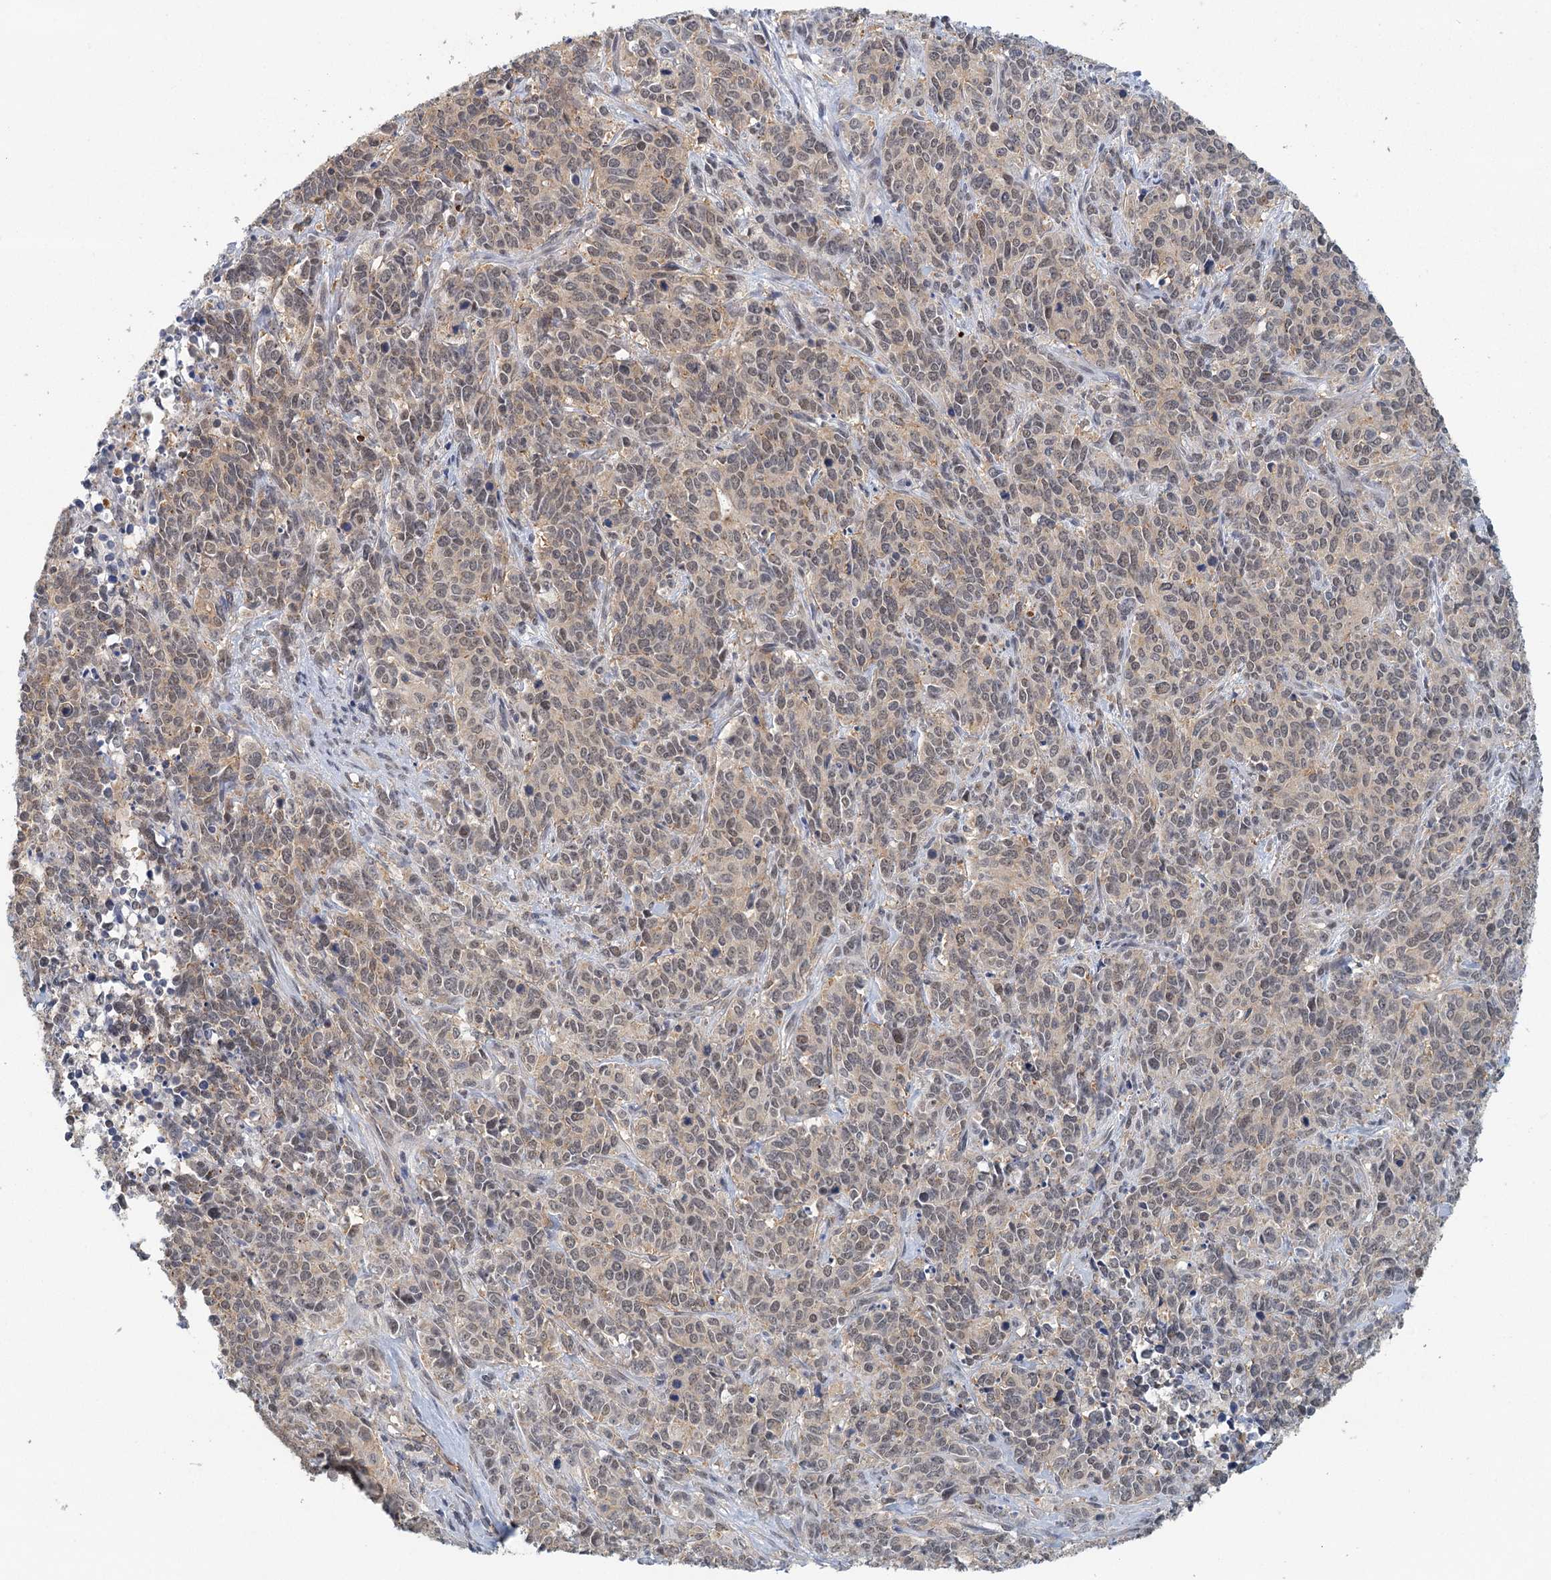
{"staining": {"intensity": "weak", "quantity": "25%-75%", "location": "cytoplasmic/membranous,nuclear"}, "tissue": "cervical cancer", "cell_type": "Tumor cells", "image_type": "cancer", "snomed": [{"axis": "morphology", "description": "Squamous cell carcinoma, NOS"}, {"axis": "topography", "description": "Cervix"}], "caption": "Immunohistochemical staining of squamous cell carcinoma (cervical) shows low levels of weak cytoplasmic/membranous and nuclear protein staining in about 25%-75% of tumor cells.", "gene": "GPATCH11", "patient": {"sex": "female", "age": 60}}